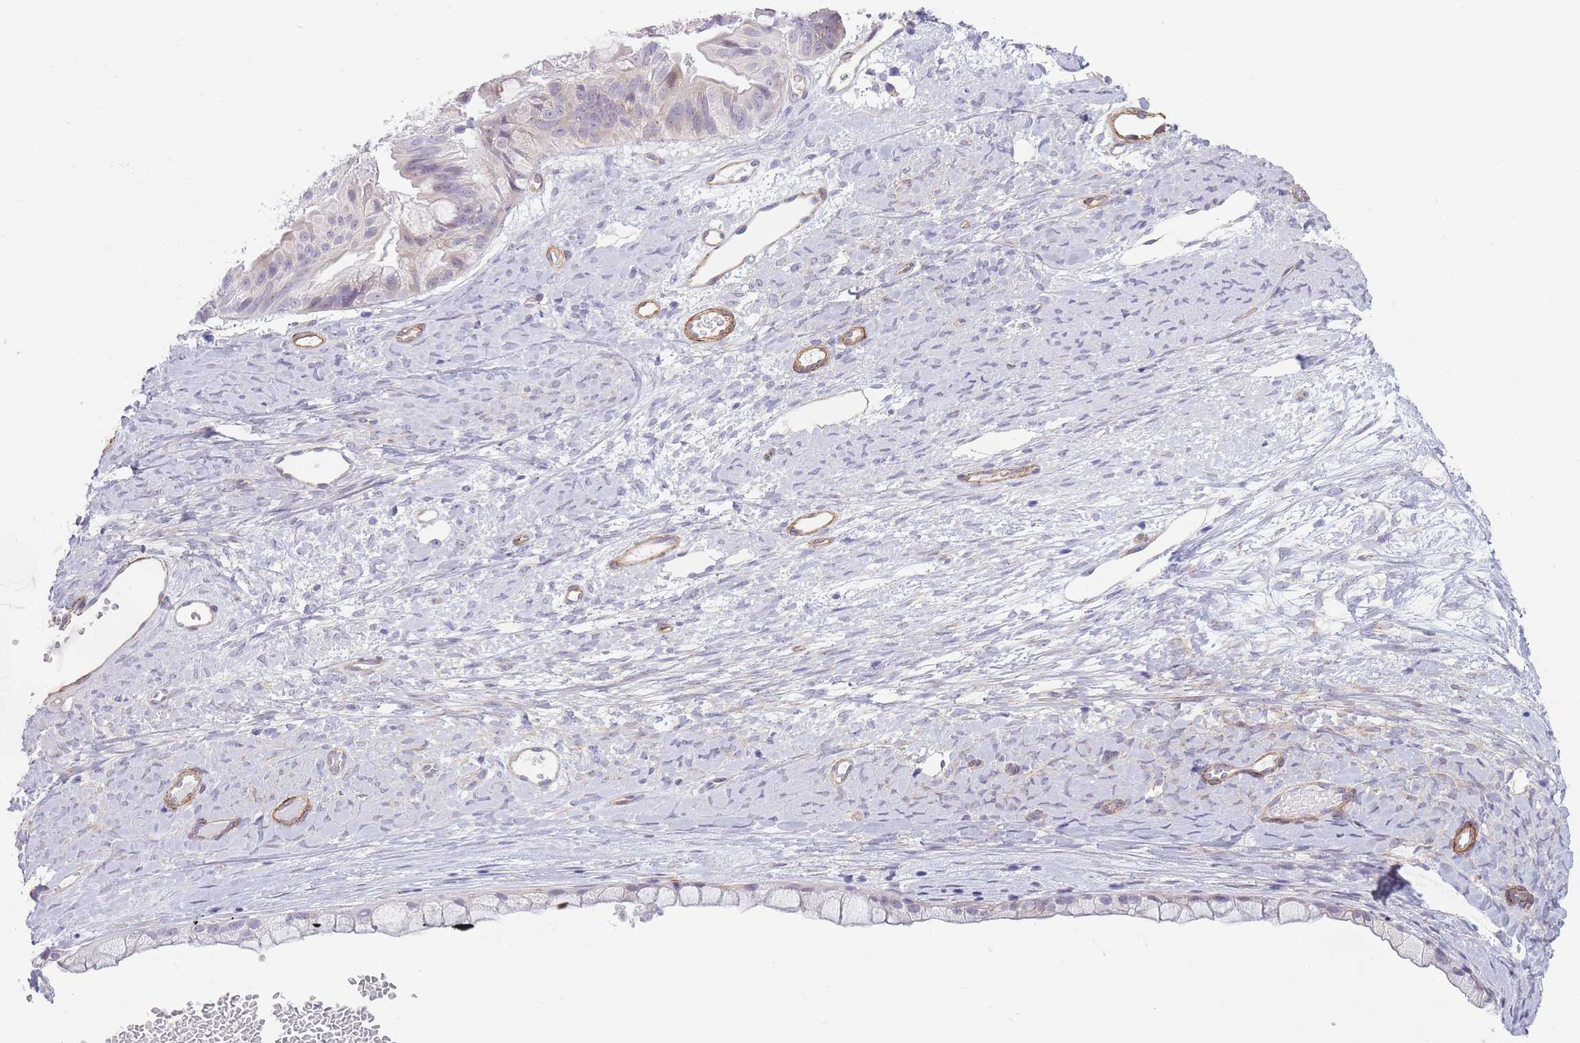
{"staining": {"intensity": "negative", "quantity": "none", "location": "none"}, "tissue": "ovarian cancer", "cell_type": "Tumor cells", "image_type": "cancer", "snomed": [{"axis": "morphology", "description": "Cystadenocarcinoma, mucinous, NOS"}, {"axis": "topography", "description": "Ovary"}], "caption": "DAB immunohistochemical staining of mucinous cystadenocarcinoma (ovarian) reveals no significant staining in tumor cells.", "gene": "OR6B3", "patient": {"sex": "female", "age": 61}}